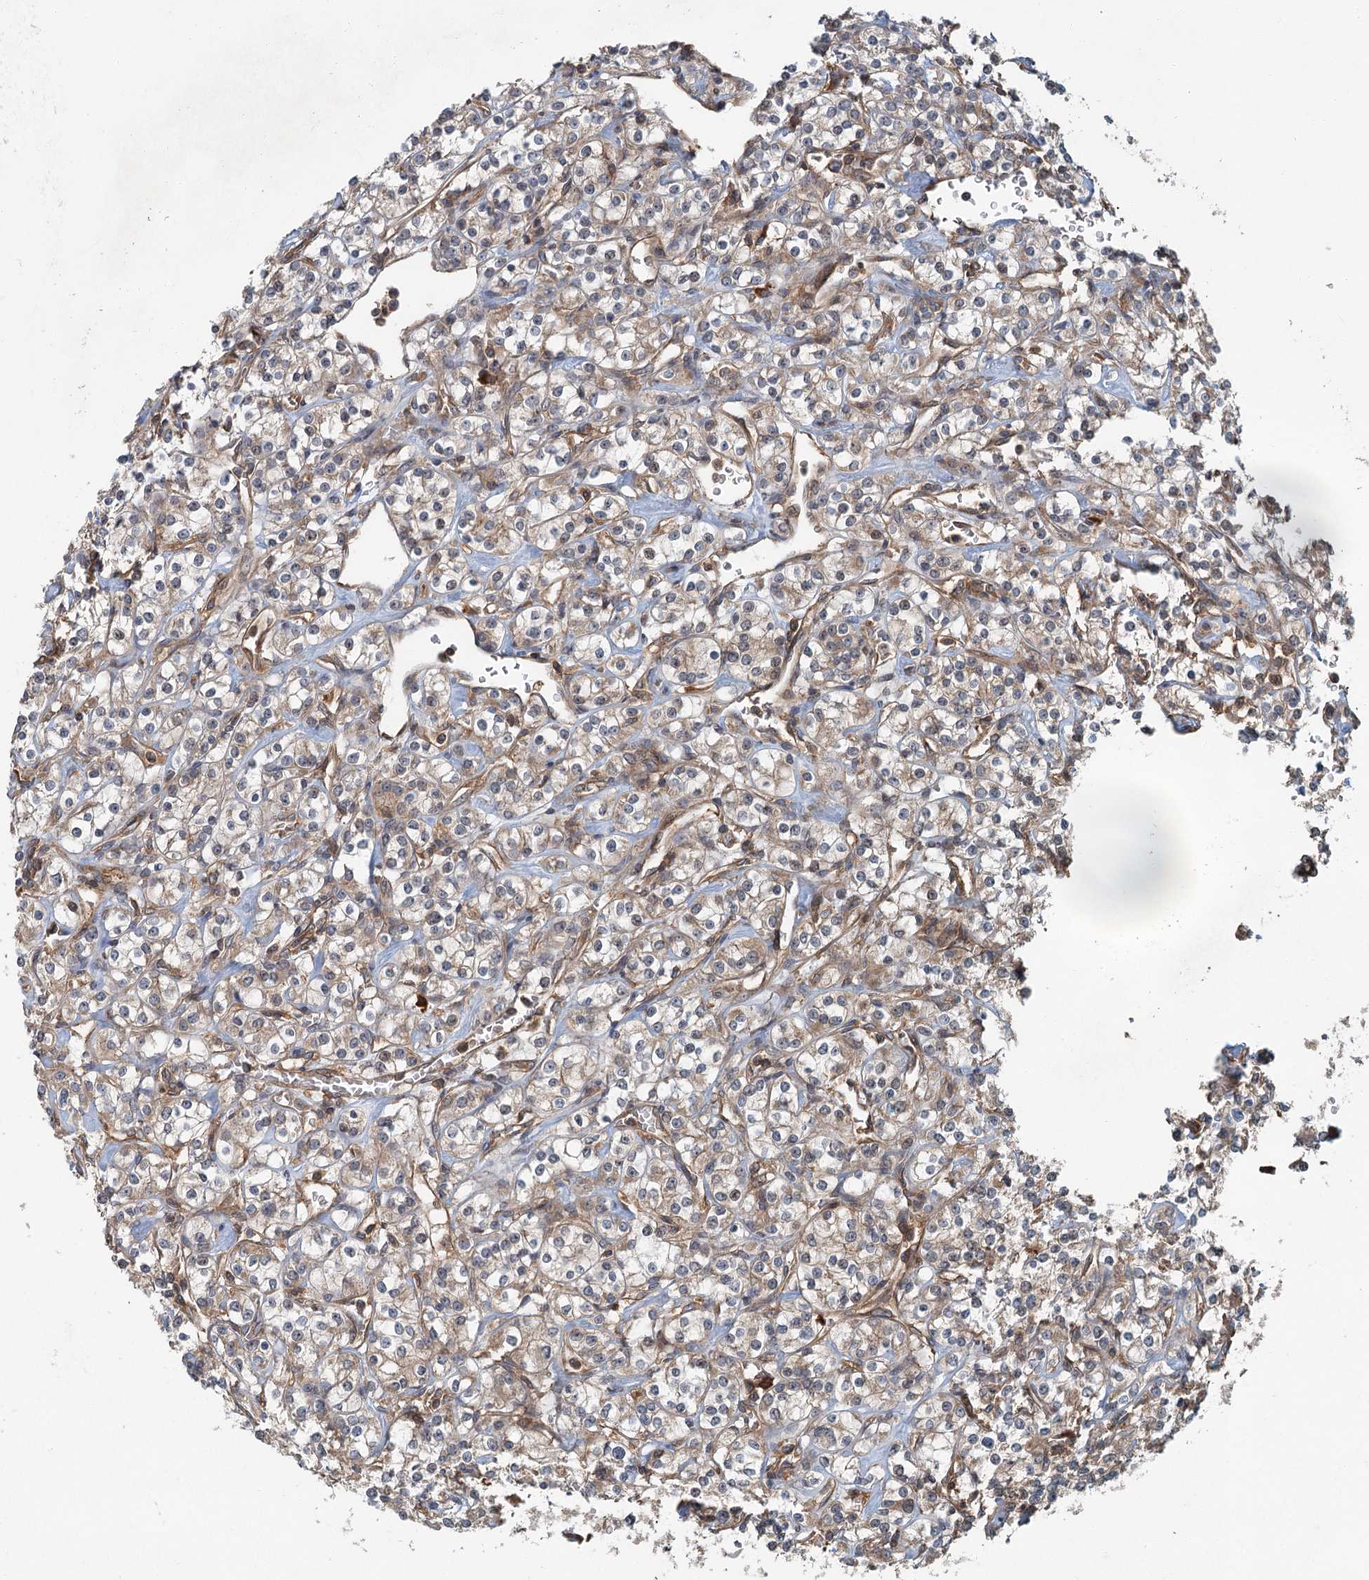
{"staining": {"intensity": "weak", "quantity": ">75%", "location": "cytoplasmic/membranous"}, "tissue": "renal cancer", "cell_type": "Tumor cells", "image_type": "cancer", "snomed": [{"axis": "morphology", "description": "Adenocarcinoma, NOS"}, {"axis": "topography", "description": "Kidney"}], "caption": "Renal cancer (adenocarcinoma) stained with DAB (3,3'-diaminobenzidine) IHC demonstrates low levels of weak cytoplasmic/membranous expression in approximately >75% of tumor cells.", "gene": "ZNF527", "patient": {"sex": "male", "age": 77}}